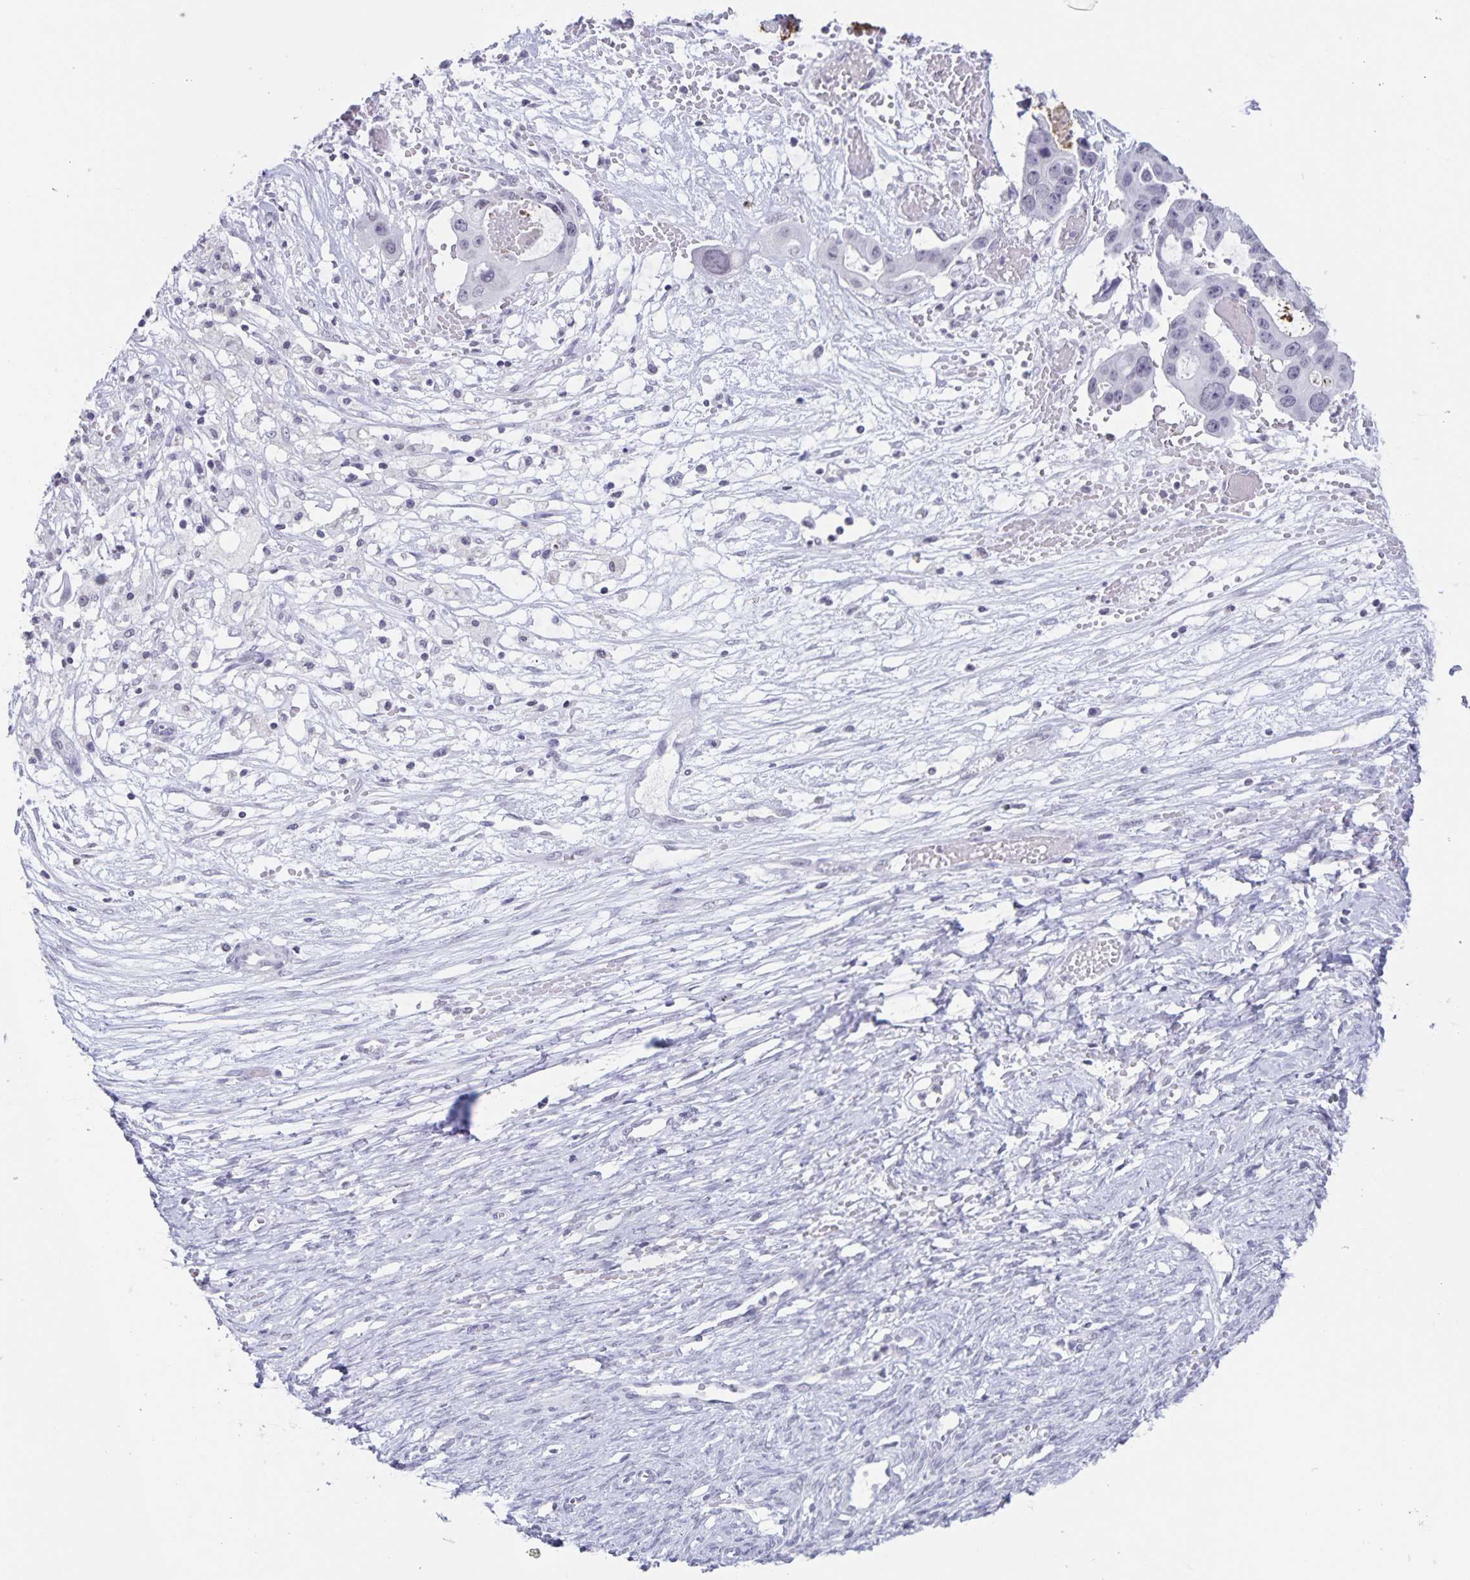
{"staining": {"intensity": "negative", "quantity": "none", "location": "none"}, "tissue": "ovarian cancer", "cell_type": "Tumor cells", "image_type": "cancer", "snomed": [{"axis": "morphology", "description": "Cystadenocarcinoma, serous, NOS"}, {"axis": "topography", "description": "Ovary"}], "caption": "IHC photomicrograph of ovarian cancer stained for a protein (brown), which shows no staining in tumor cells. (DAB IHC, high magnification).", "gene": "LCE6A", "patient": {"sex": "female", "age": 56}}